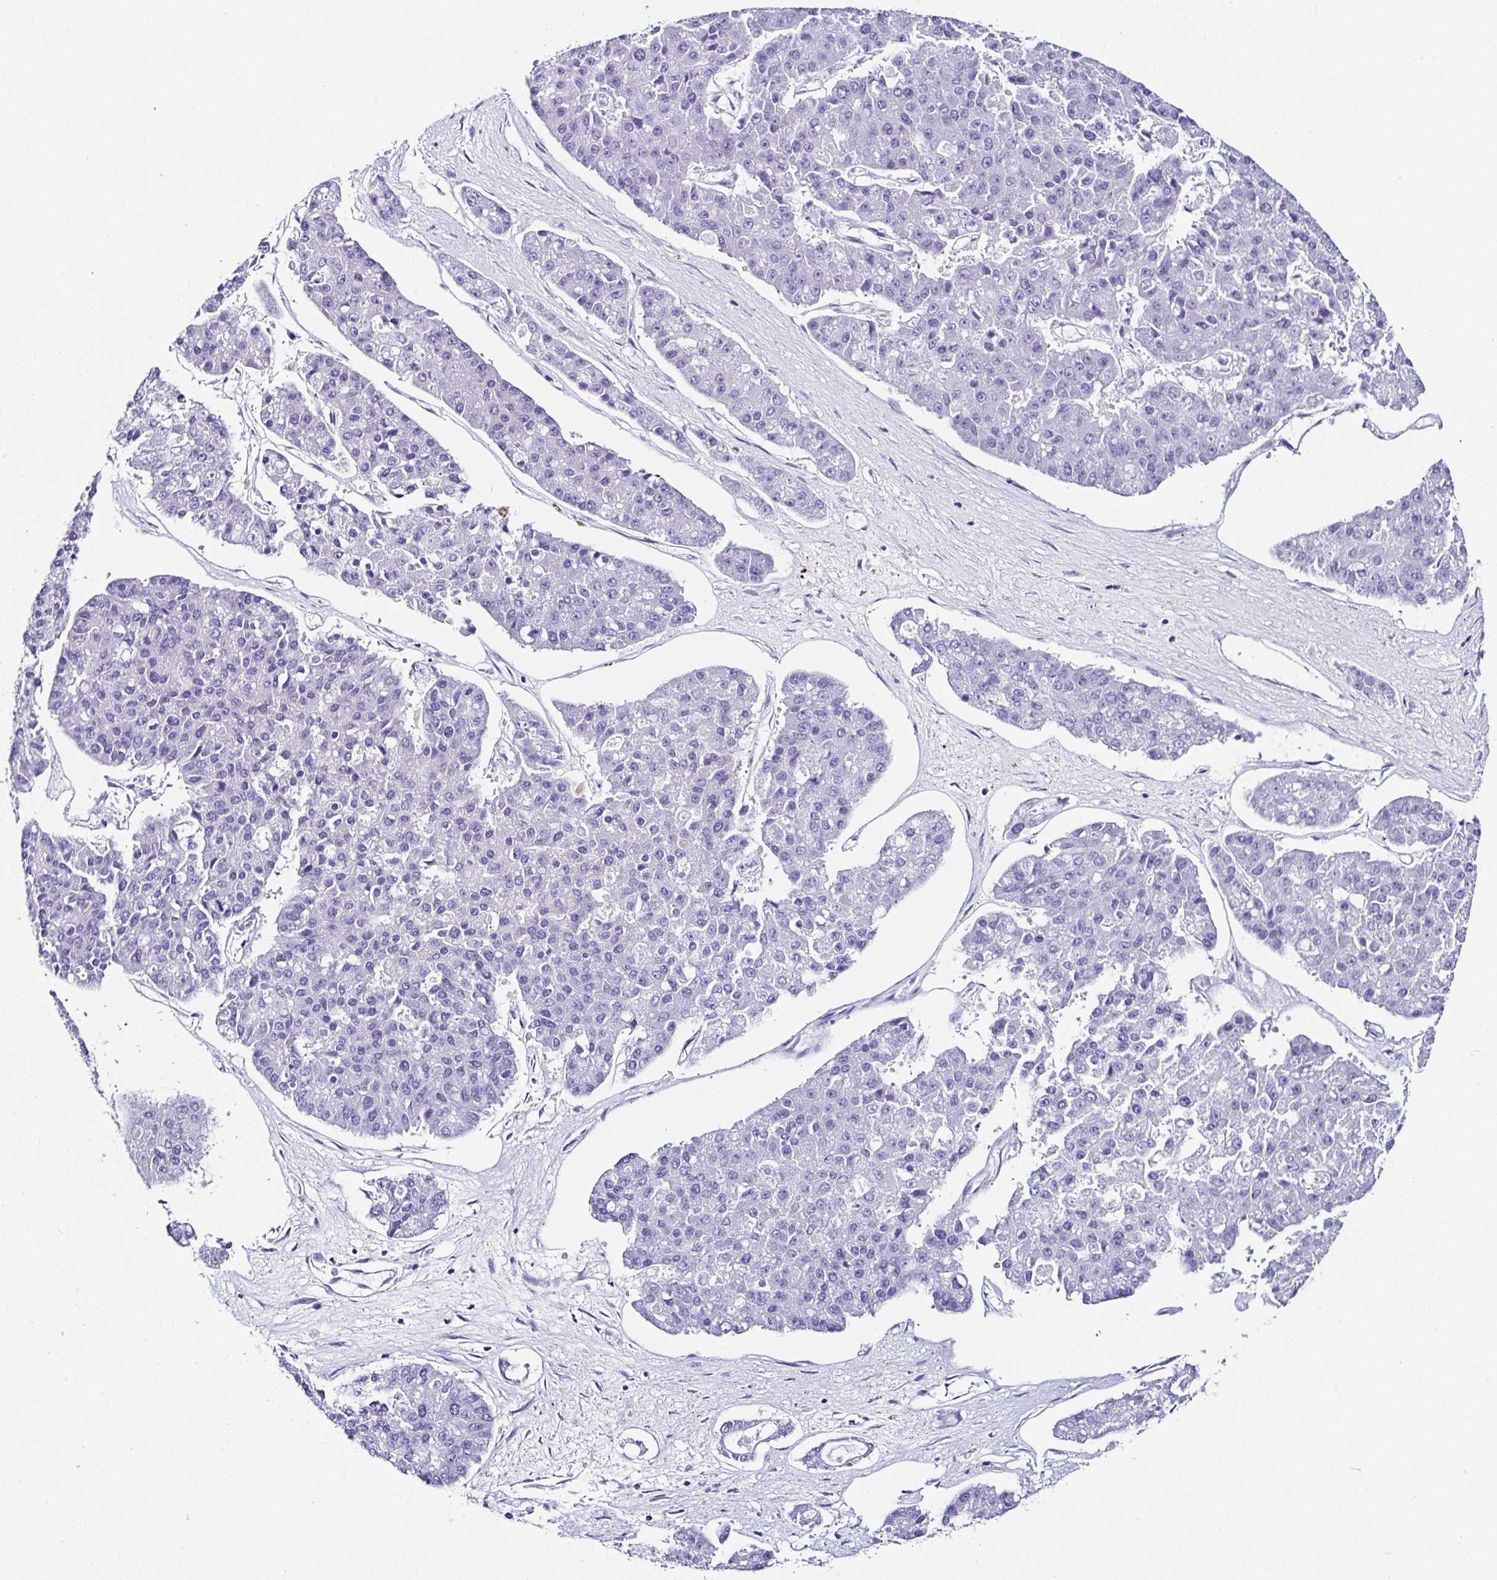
{"staining": {"intensity": "negative", "quantity": "none", "location": "none"}, "tissue": "pancreatic cancer", "cell_type": "Tumor cells", "image_type": "cancer", "snomed": [{"axis": "morphology", "description": "Adenocarcinoma, NOS"}, {"axis": "topography", "description": "Pancreas"}], "caption": "Immunohistochemistry histopathology image of human pancreatic cancer stained for a protein (brown), which reveals no staining in tumor cells.", "gene": "UGT3A1", "patient": {"sex": "male", "age": 50}}